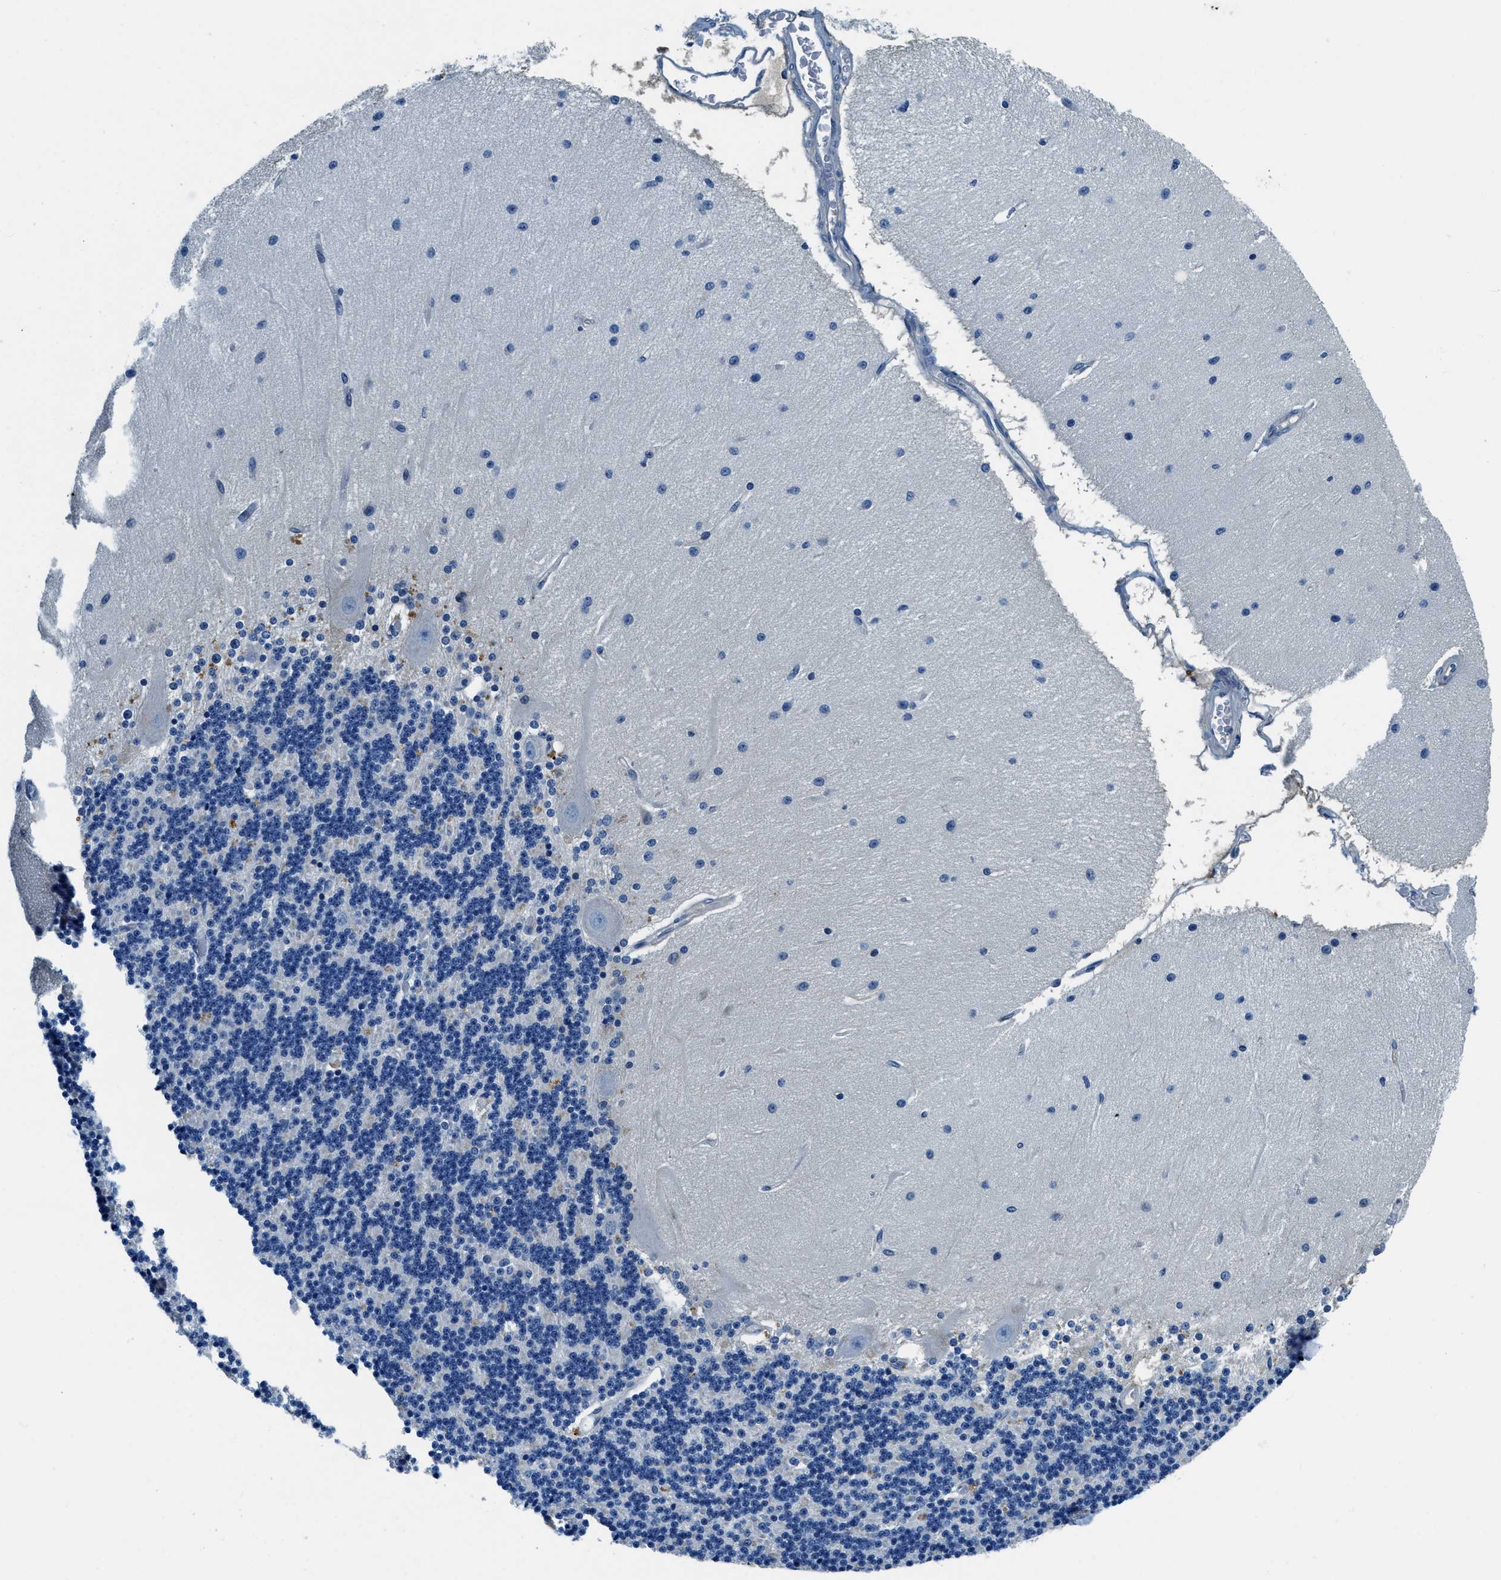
{"staining": {"intensity": "negative", "quantity": "none", "location": "none"}, "tissue": "cerebellum", "cell_type": "Cells in granular layer", "image_type": "normal", "snomed": [{"axis": "morphology", "description": "Normal tissue, NOS"}, {"axis": "topography", "description": "Cerebellum"}], "caption": "Immunohistochemical staining of unremarkable cerebellum shows no significant staining in cells in granular layer.", "gene": "TWF1", "patient": {"sex": "female", "age": 54}}